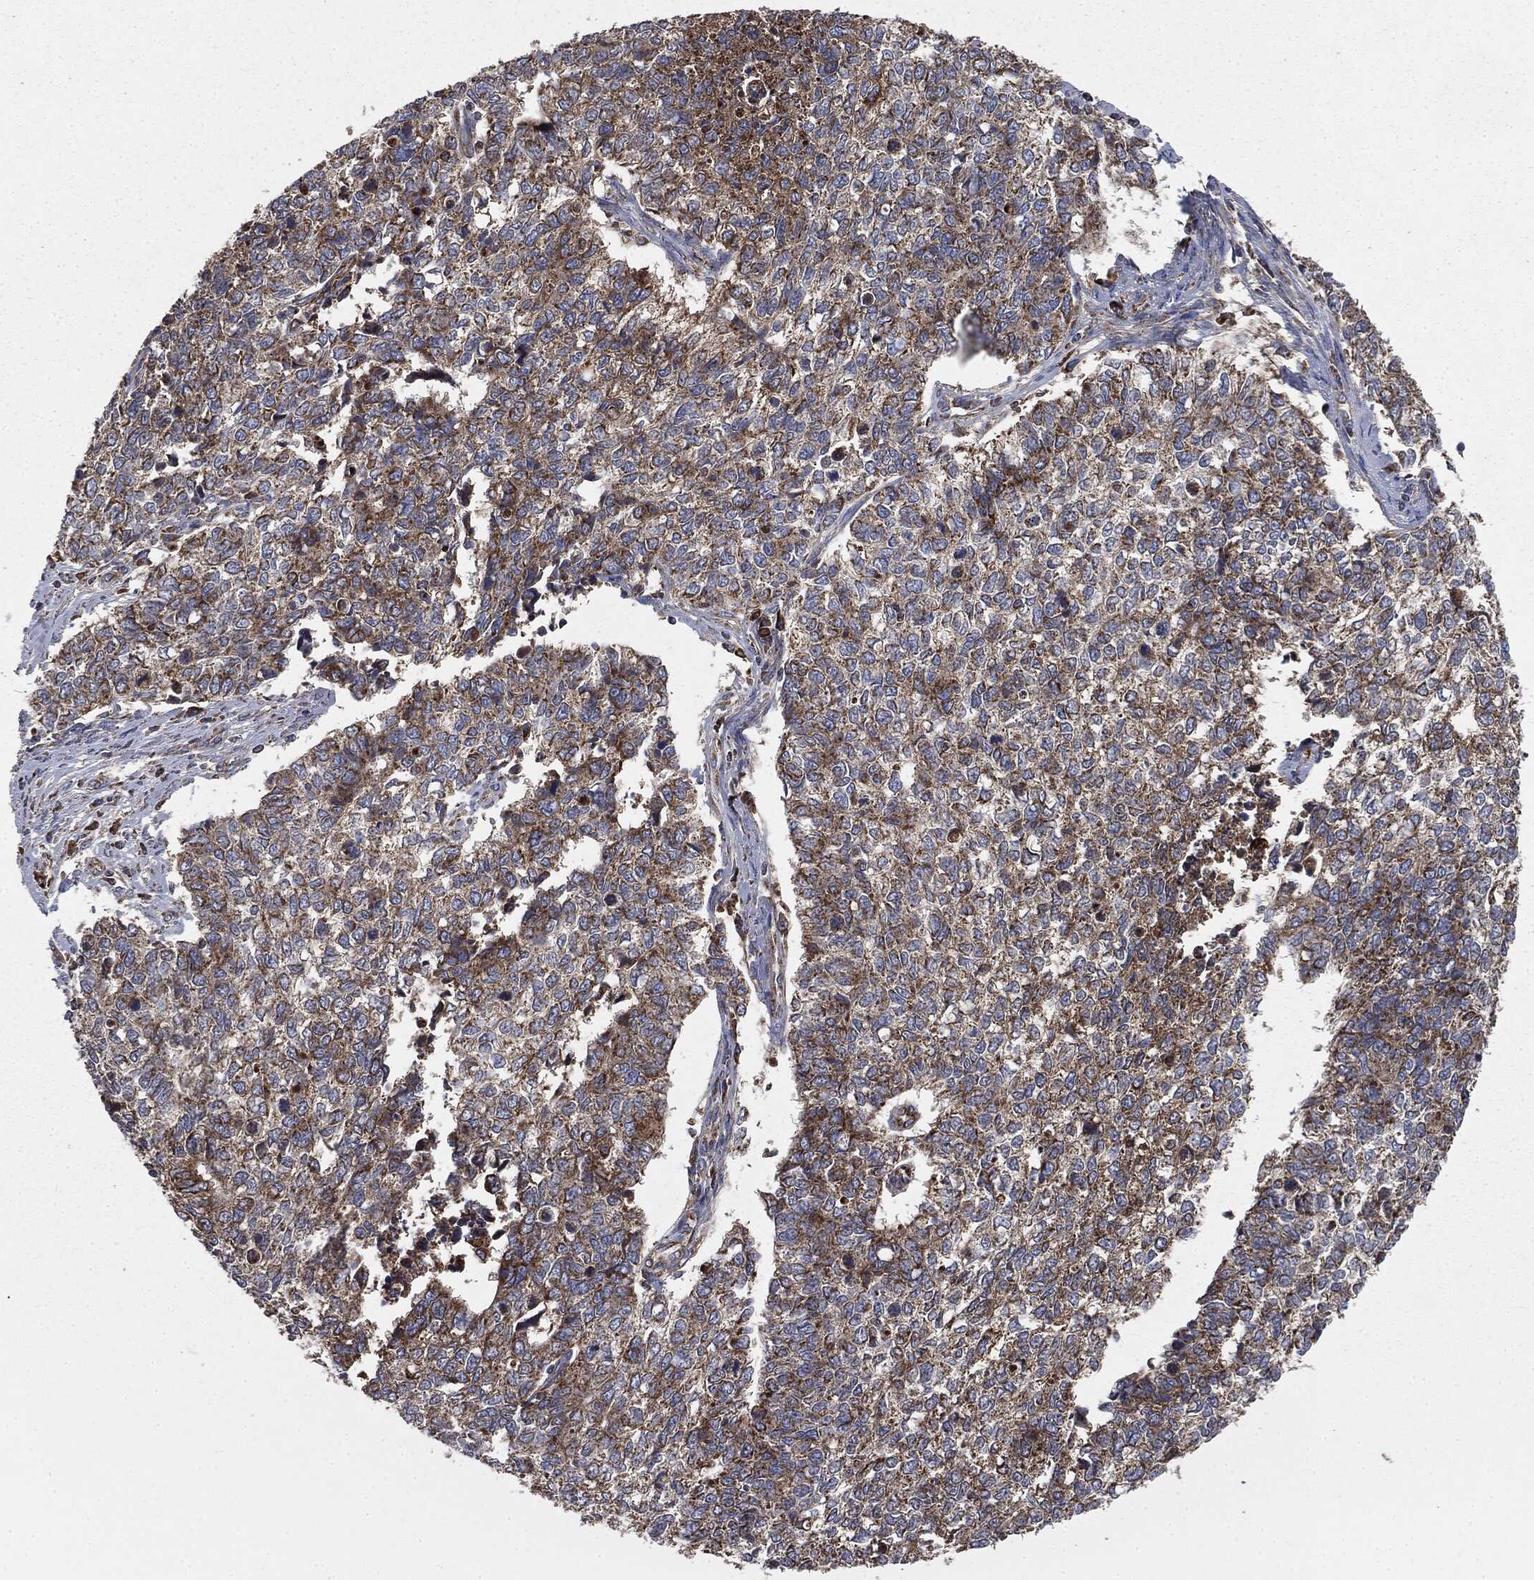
{"staining": {"intensity": "moderate", "quantity": "25%-75%", "location": "cytoplasmic/membranous"}, "tissue": "cervical cancer", "cell_type": "Tumor cells", "image_type": "cancer", "snomed": [{"axis": "morphology", "description": "Adenocarcinoma, NOS"}, {"axis": "topography", "description": "Cervix"}], "caption": "An image of human adenocarcinoma (cervical) stained for a protein shows moderate cytoplasmic/membranous brown staining in tumor cells.", "gene": "MAPK6", "patient": {"sex": "female", "age": 63}}